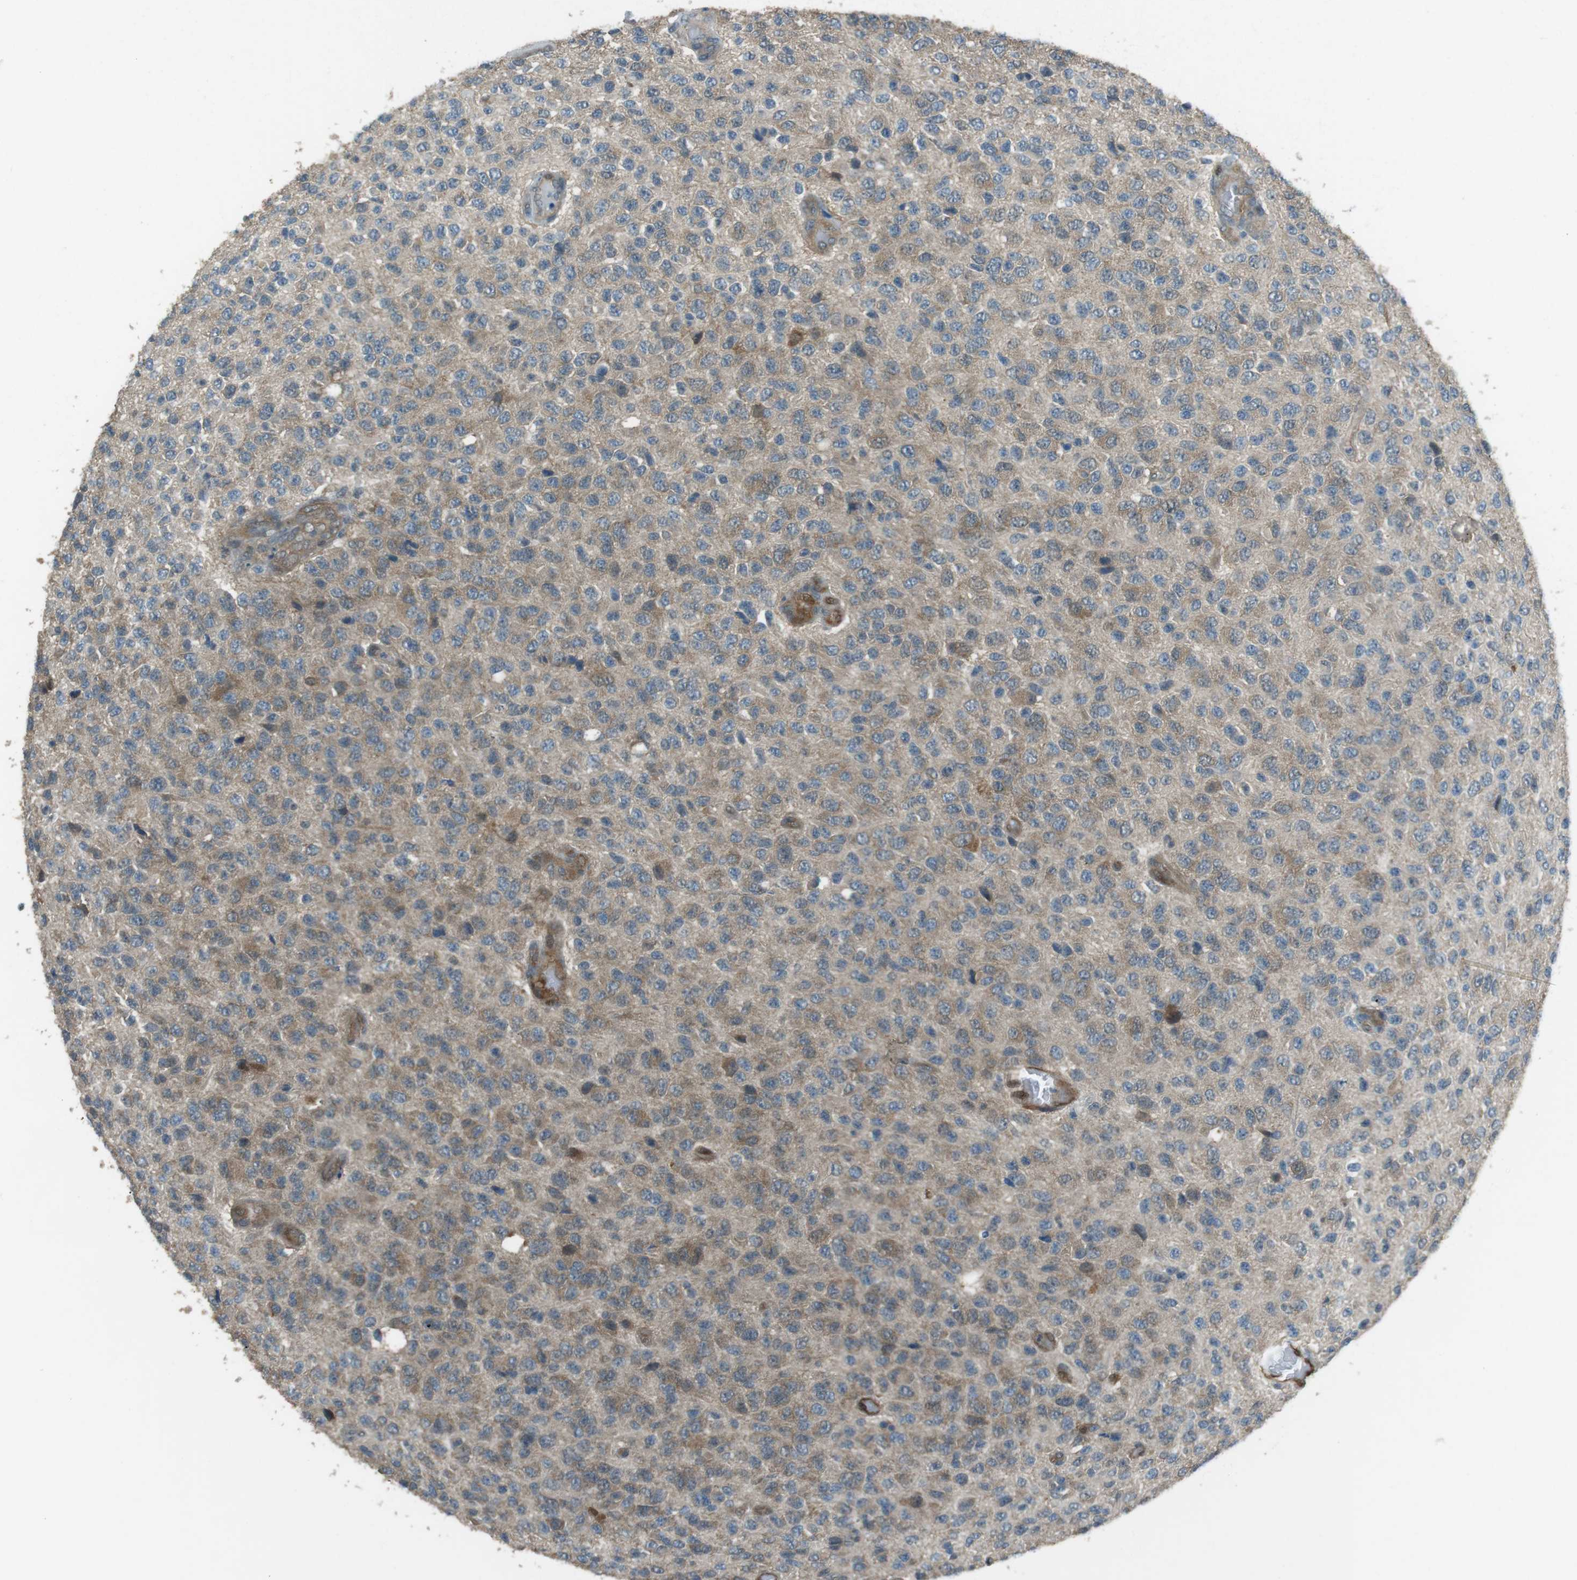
{"staining": {"intensity": "moderate", "quantity": "25%-75%", "location": "cytoplasmic/membranous"}, "tissue": "glioma", "cell_type": "Tumor cells", "image_type": "cancer", "snomed": [{"axis": "morphology", "description": "Glioma, malignant, High grade"}, {"axis": "topography", "description": "pancreas cauda"}], "caption": "A photomicrograph showing moderate cytoplasmic/membranous positivity in about 25%-75% of tumor cells in malignant glioma (high-grade), as visualized by brown immunohistochemical staining.", "gene": "MFAP3", "patient": {"sex": "male", "age": 60}}